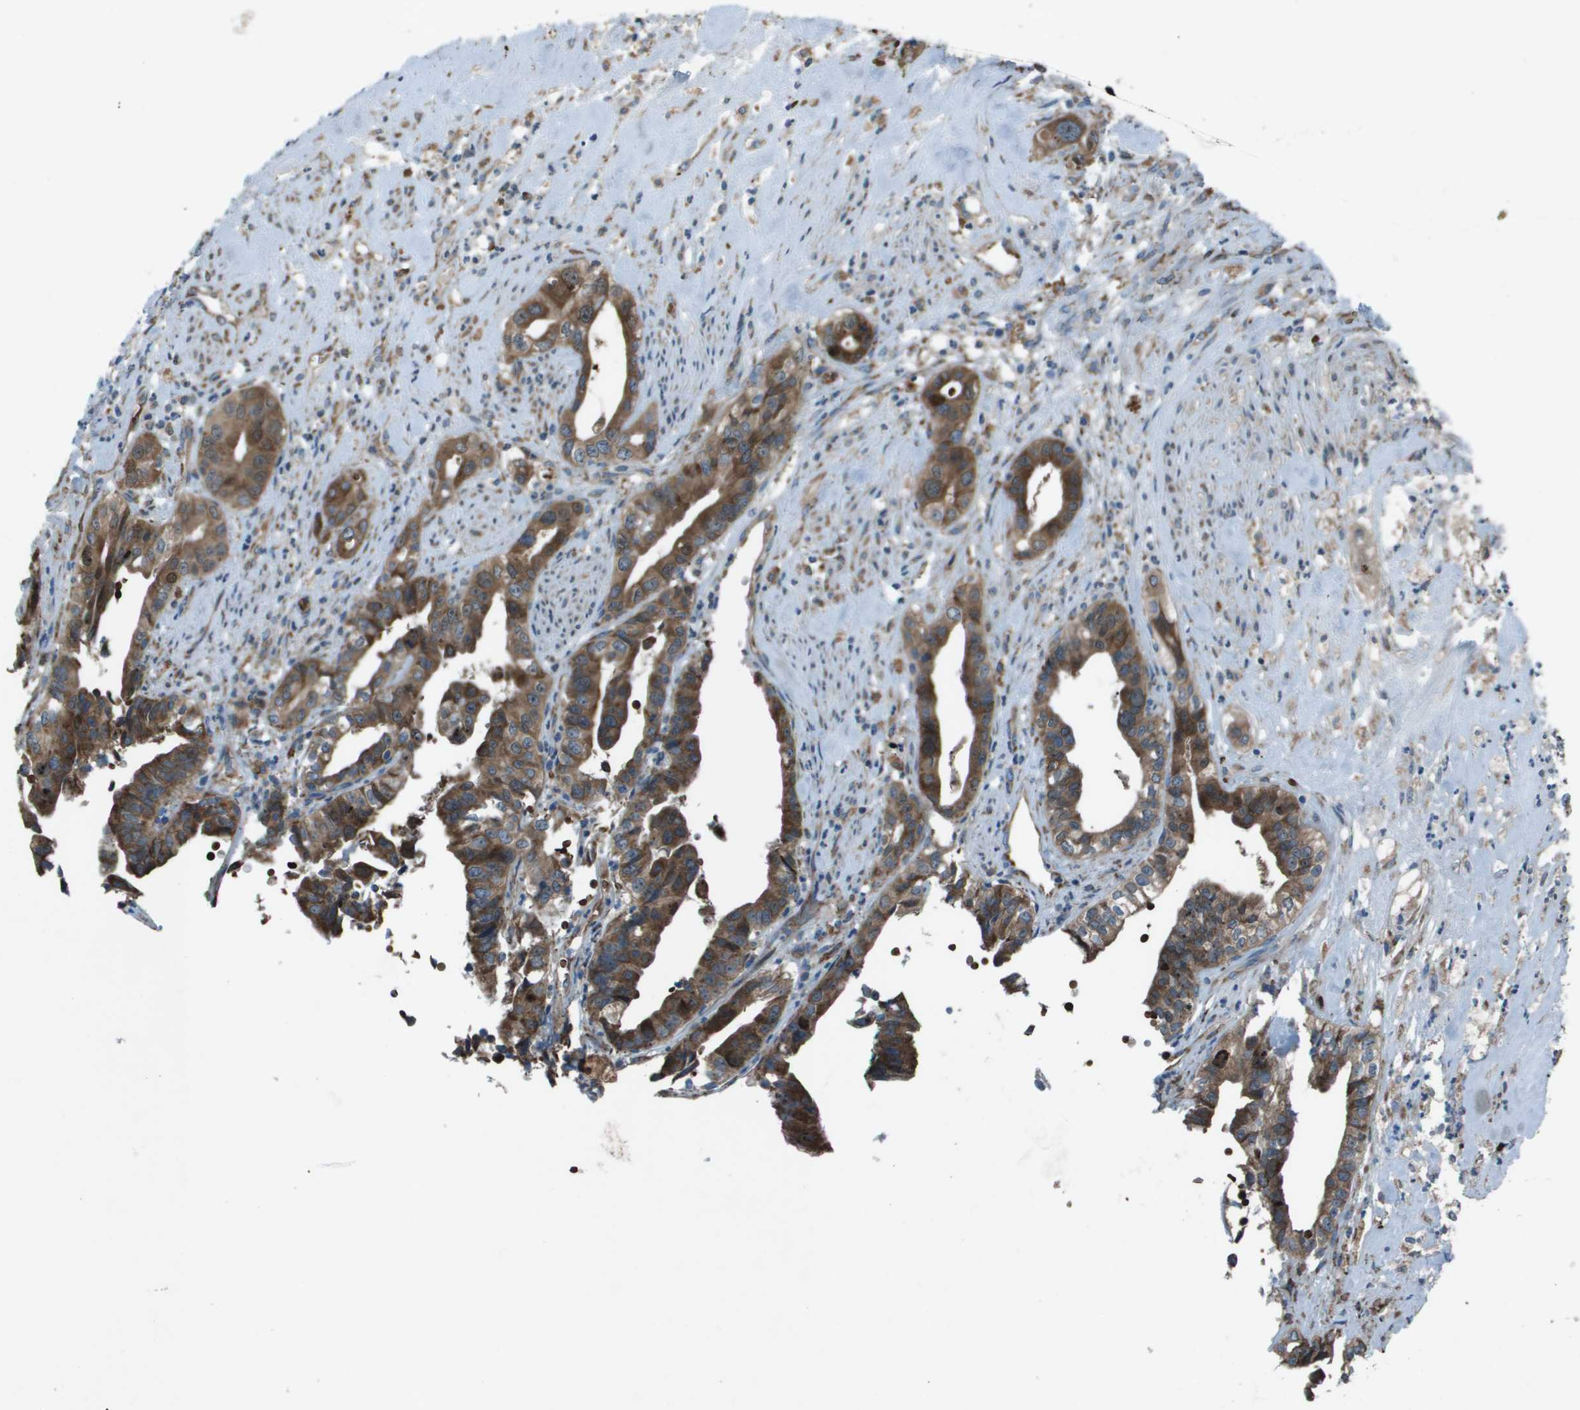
{"staining": {"intensity": "moderate", "quantity": ">75%", "location": "cytoplasmic/membranous"}, "tissue": "liver cancer", "cell_type": "Tumor cells", "image_type": "cancer", "snomed": [{"axis": "morphology", "description": "Cholangiocarcinoma"}, {"axis": "topography", "description": "Liver"}], "caption": "Liver cancer stained with a brown dye exhibits moderate cytoplasmic/membranous positive staining in approximately >75% of tumor cells.", "gene": "UTS2", "patient": {"sex": "female", "age": 61}}